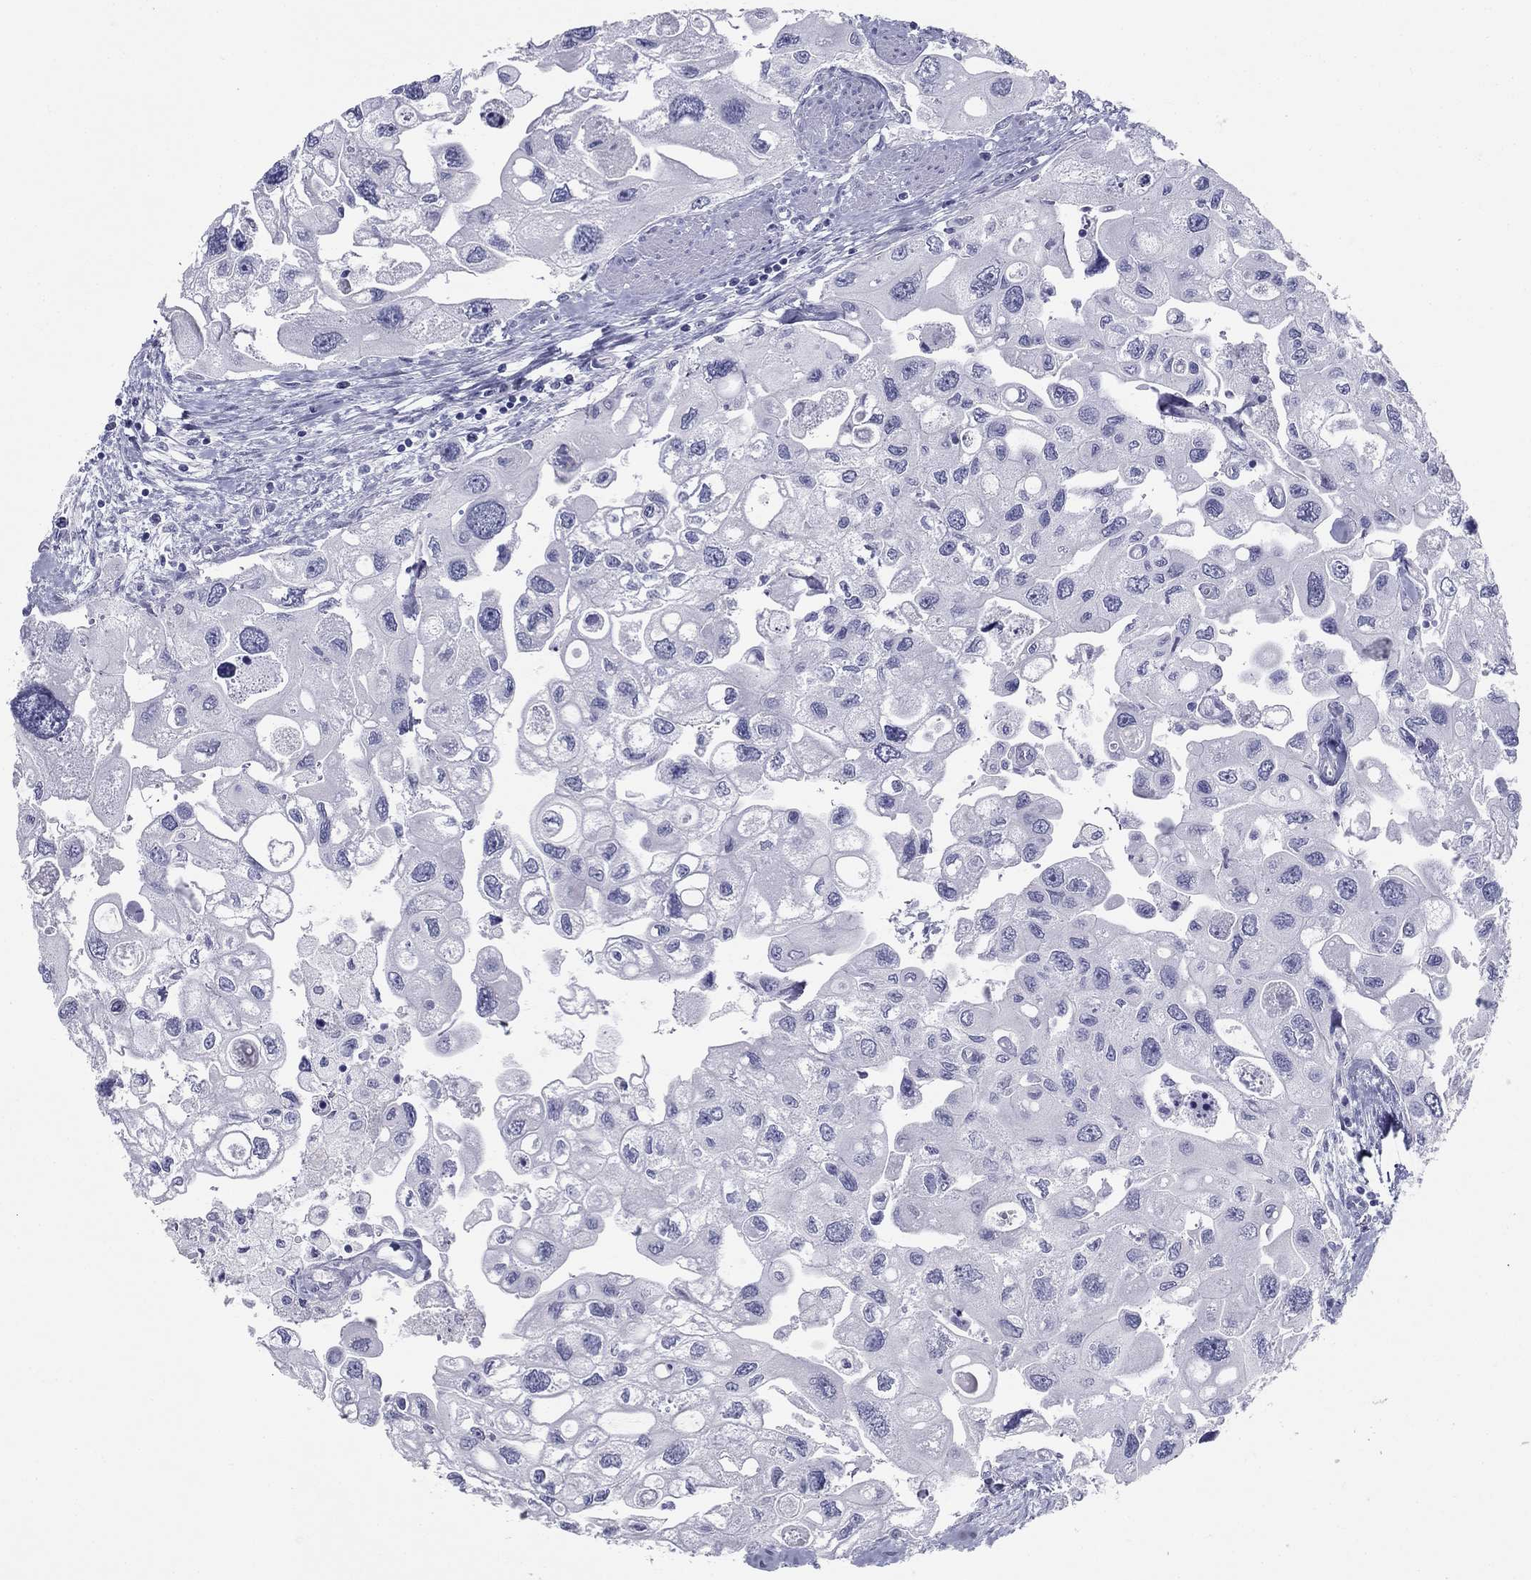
{"staining": {"intensity": "negative", "quantity": "none", "location": "none"}, "tissue": "urothelial cancer", "cell_type": "Tumor cells", "image_type": "cancer", "snomed": [{"axis": "morphology", "description": "Urothelial carcinoma, High grade"}, {"axis": "topography", "description": "Urinary bladder"}], "caption": "There is no significant positivity in tumor cells of urothelial cancer.", "gene": "ZP2", "patient": {"sex": "male", "age": 59}}